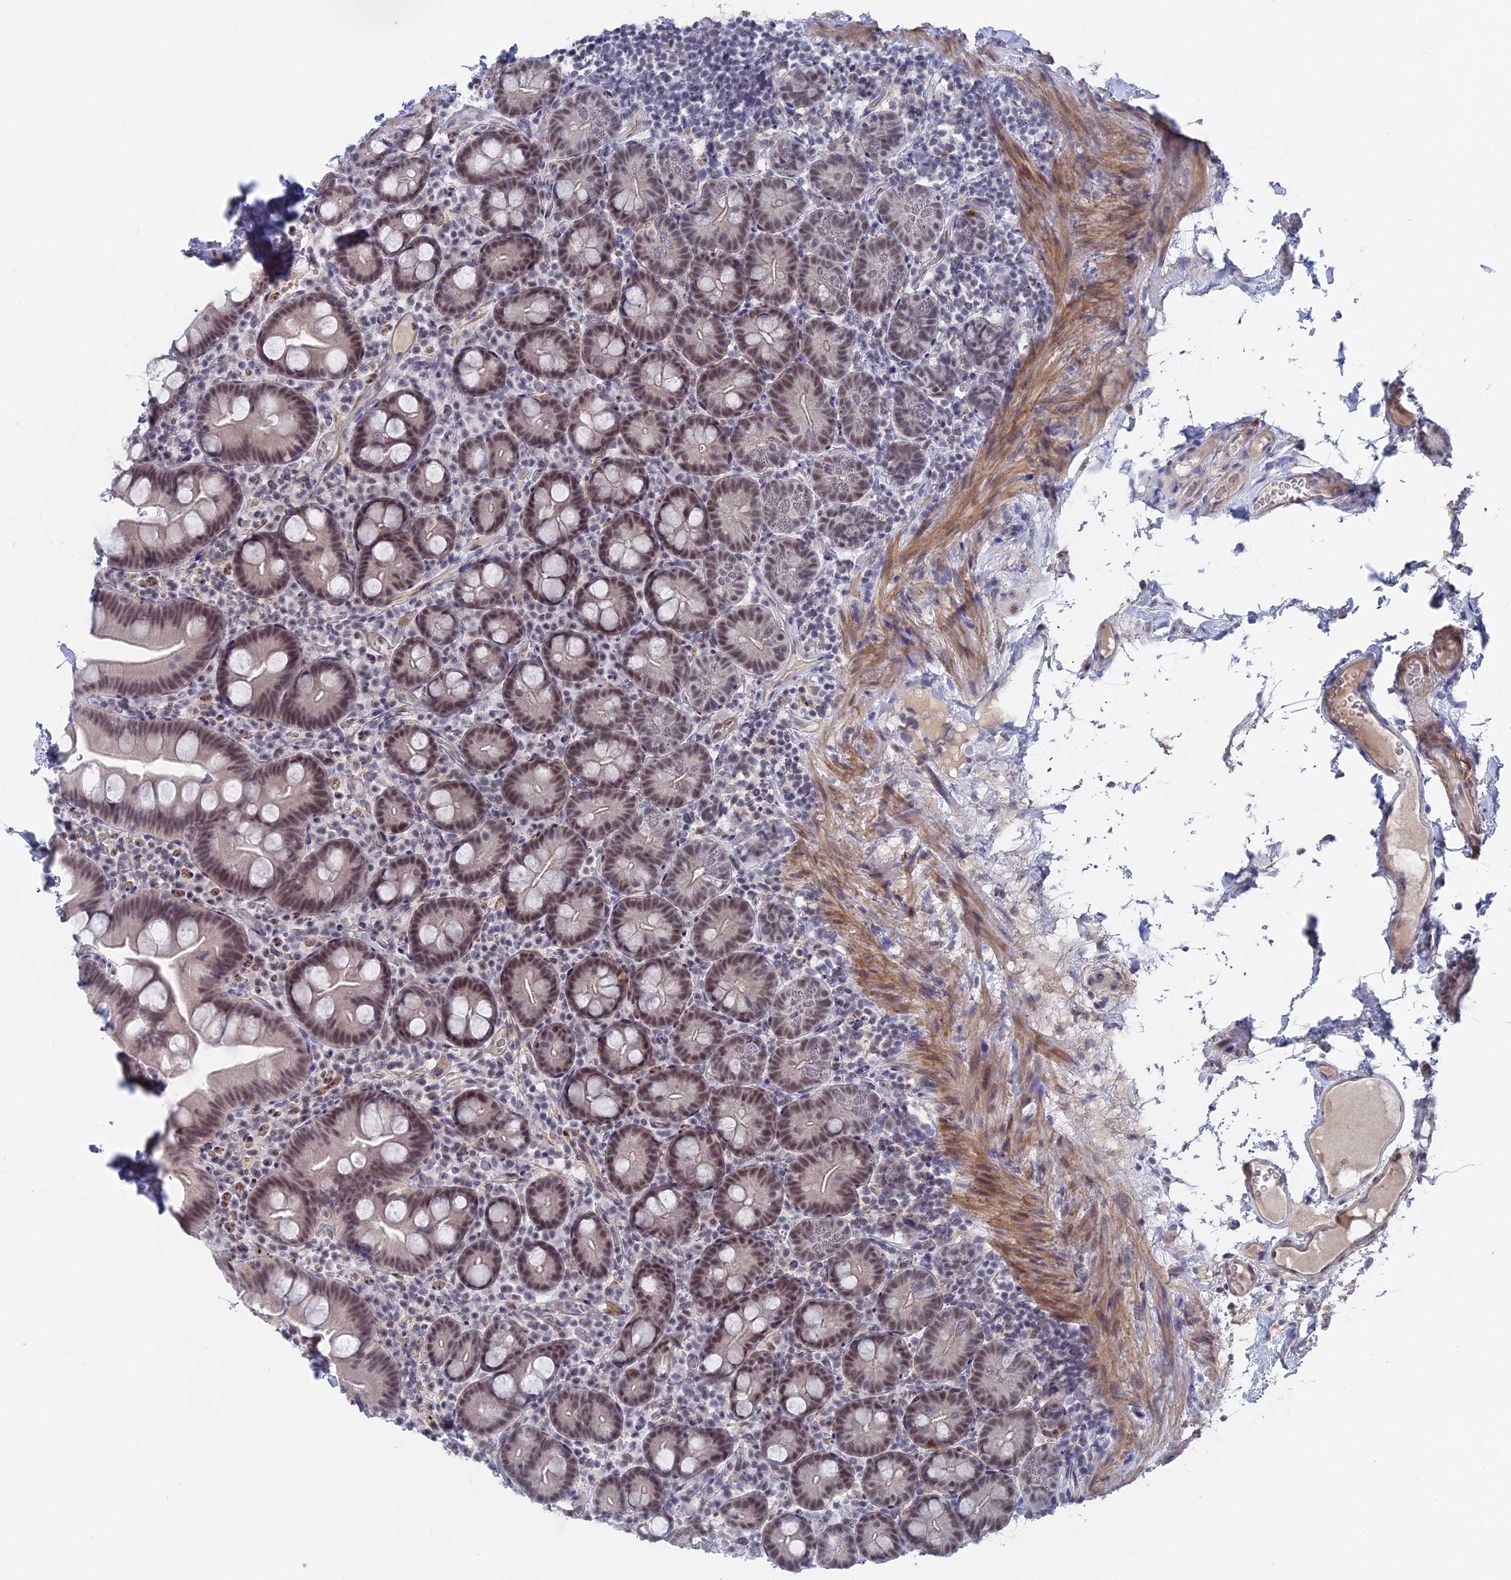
{"staining": {"intensity": "weak", "quantity": "25%-75%", "location": "nuclear"}, "tissue": "small intestine", "cell_type": "Glandular cells", "image_type": "normal", "snomed": [{"axis": "morphology", "description": "Normal tissue, NOS"}, {"axis": "topography", "description": "Small intestine"}], "caption": "Immunohistochemistry micrograph of unremarkable small intestine stained for a protein (brown), which reveals low levels of weak nuclear expression in approximately 25%-75% of glandular cells.", "gene": "BRD2", "patient": {"sex": "female", "age": 68}}